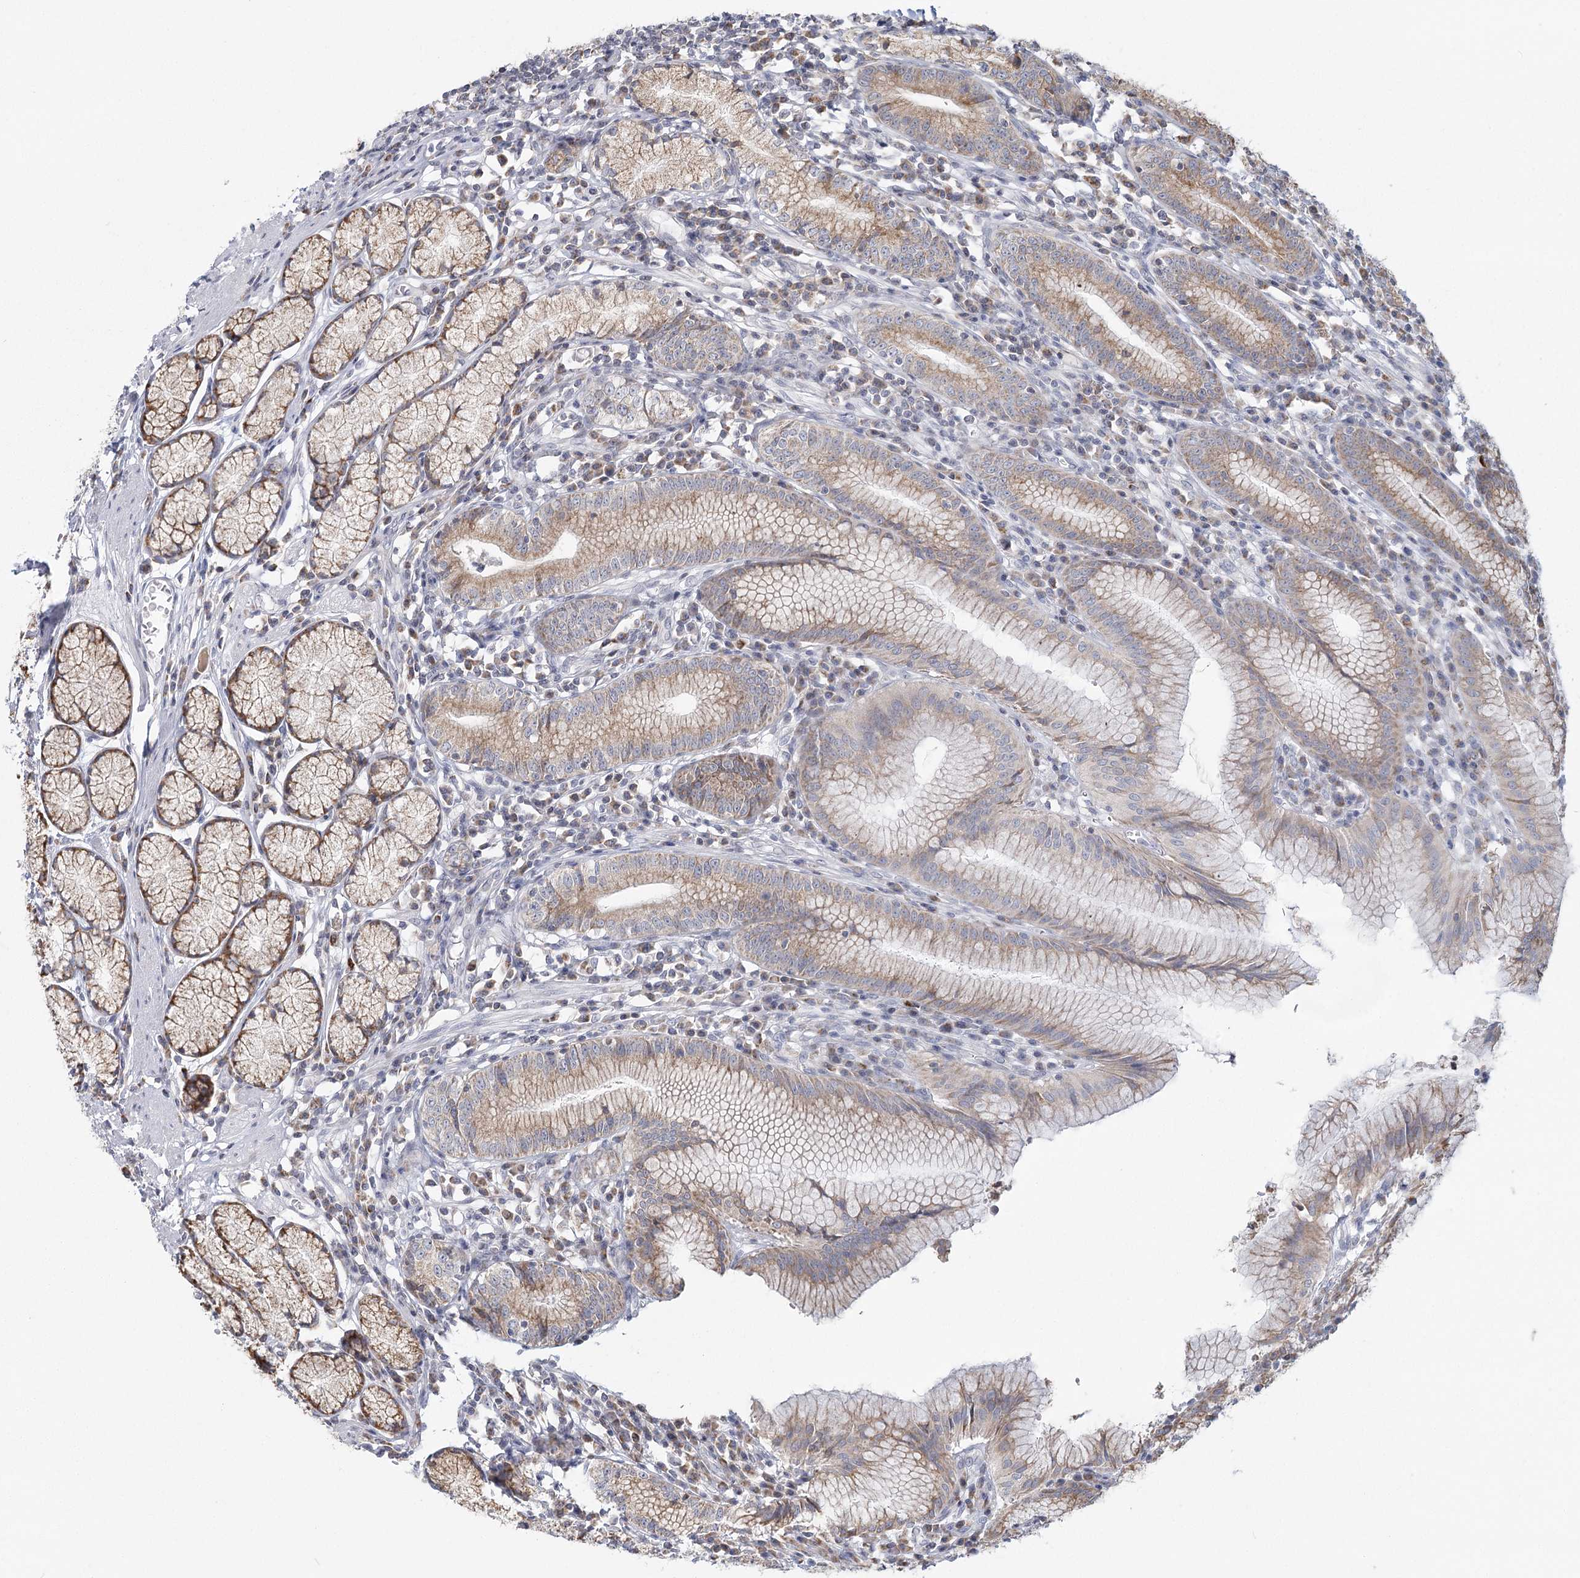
{"staining": {"intensity": "moderate", "quantity": "25%-75%", "location": "cytoplasmic/membranous"}, "tissue": "stomach", "cell_type": "Glandular cells", "image_type": "normal", "snomed": [{"axis": "morphology", "description": "Normal tissue, NOS"}, {"axis": "topography", "description": "Stomach"}], "caption": "Immunohistochemical staining of benign human stomach exhibits moderate cytoplasmic/membranous protein staining in approximately 25%-75% of glandular cells. Using DAB (brown) and hematoxylin (blue) stains, captured at high magnification using brightfield microscopy.", "gene": "LACTB", "patient": {"sex": "male", "age": 55}}